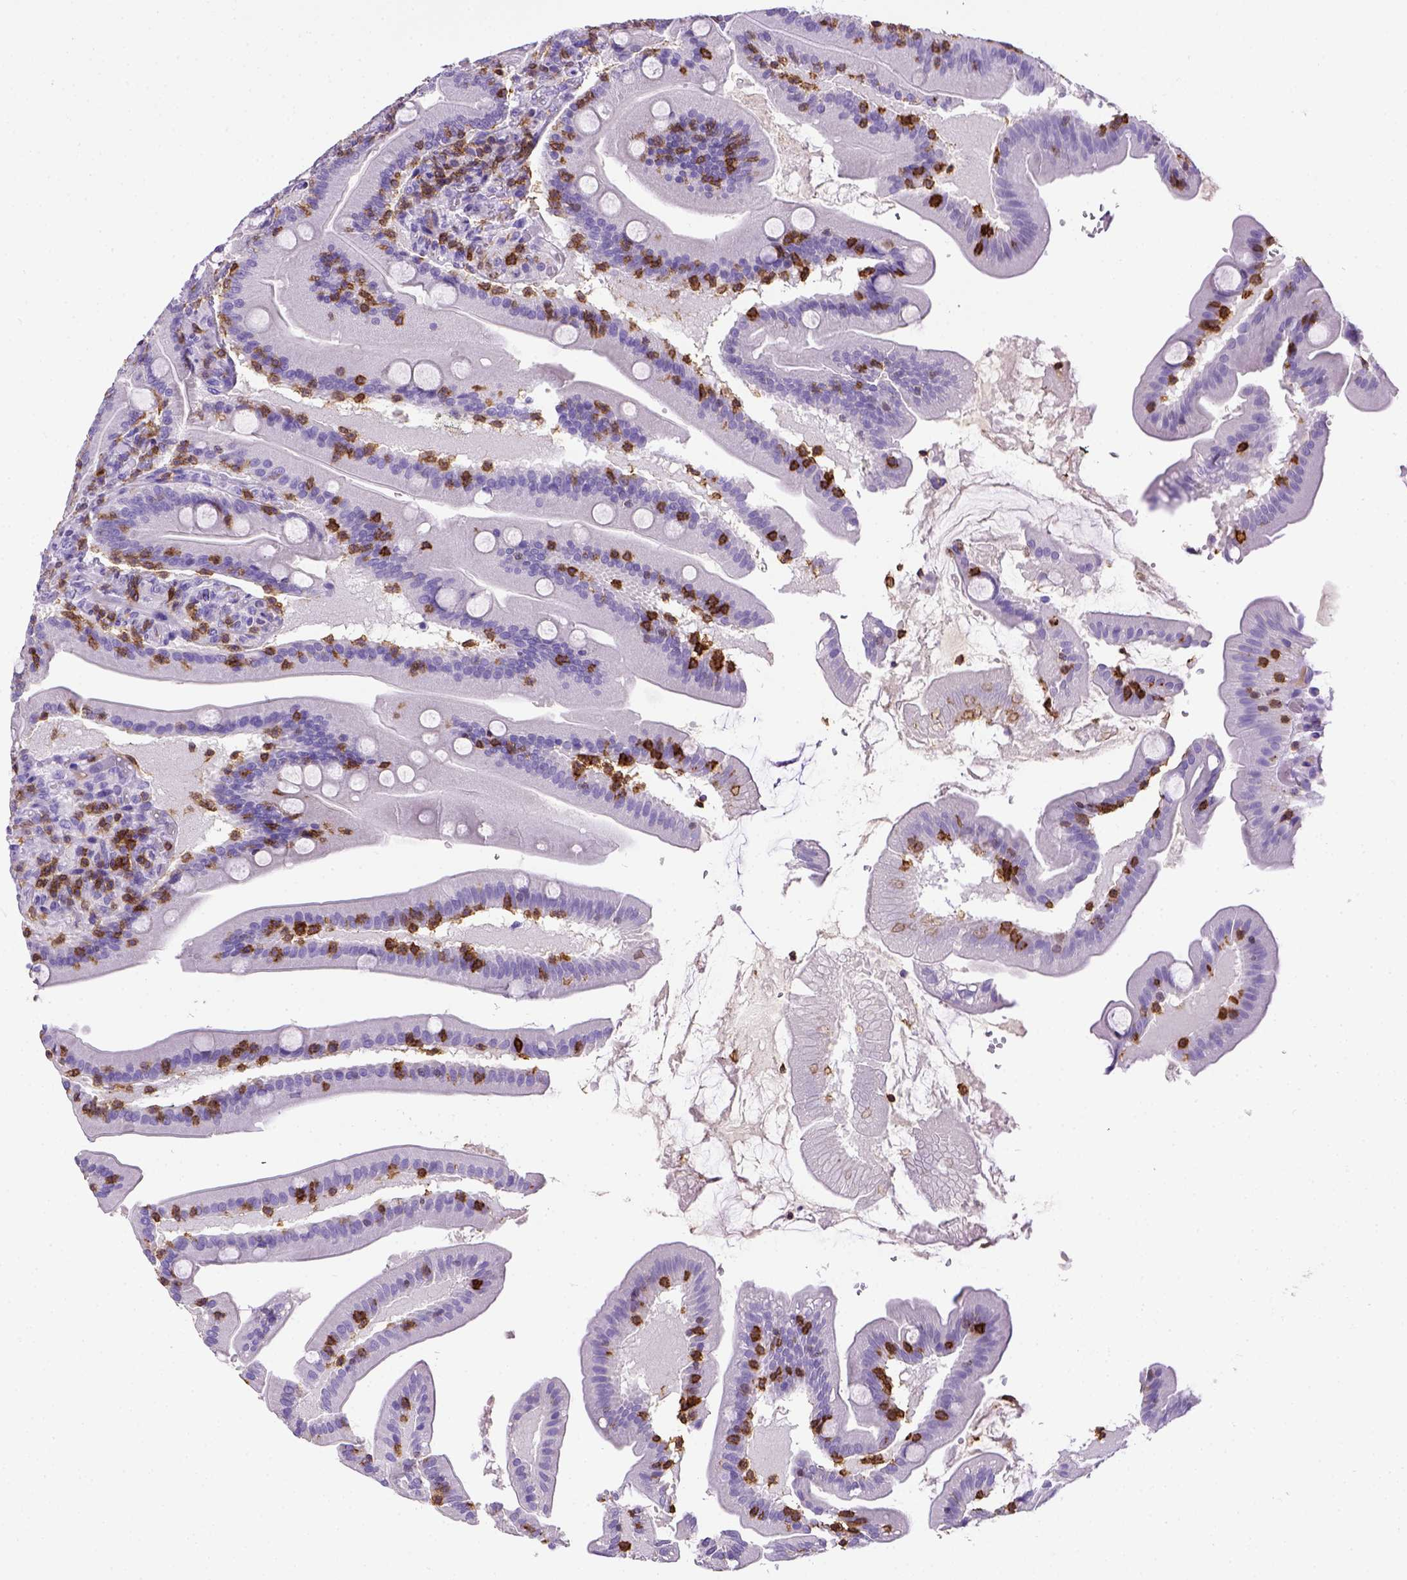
{"staining": {"intensity": "negative", "quantity": "none", "location": "none"}, "tissue": "small intestine", "cell_type": "Glandular cells", "image_type": "normal", "snomed": [{"axis": "morphology", "description": "Normal tissue, NOS"}, {"axis": "topography", "description": "Small intestine"}], "caption": "IHC of normal human small intestine shows no staining in glandular cells.", "gene": "CD3E", "patient": {"sex": "male", "age": 37}}